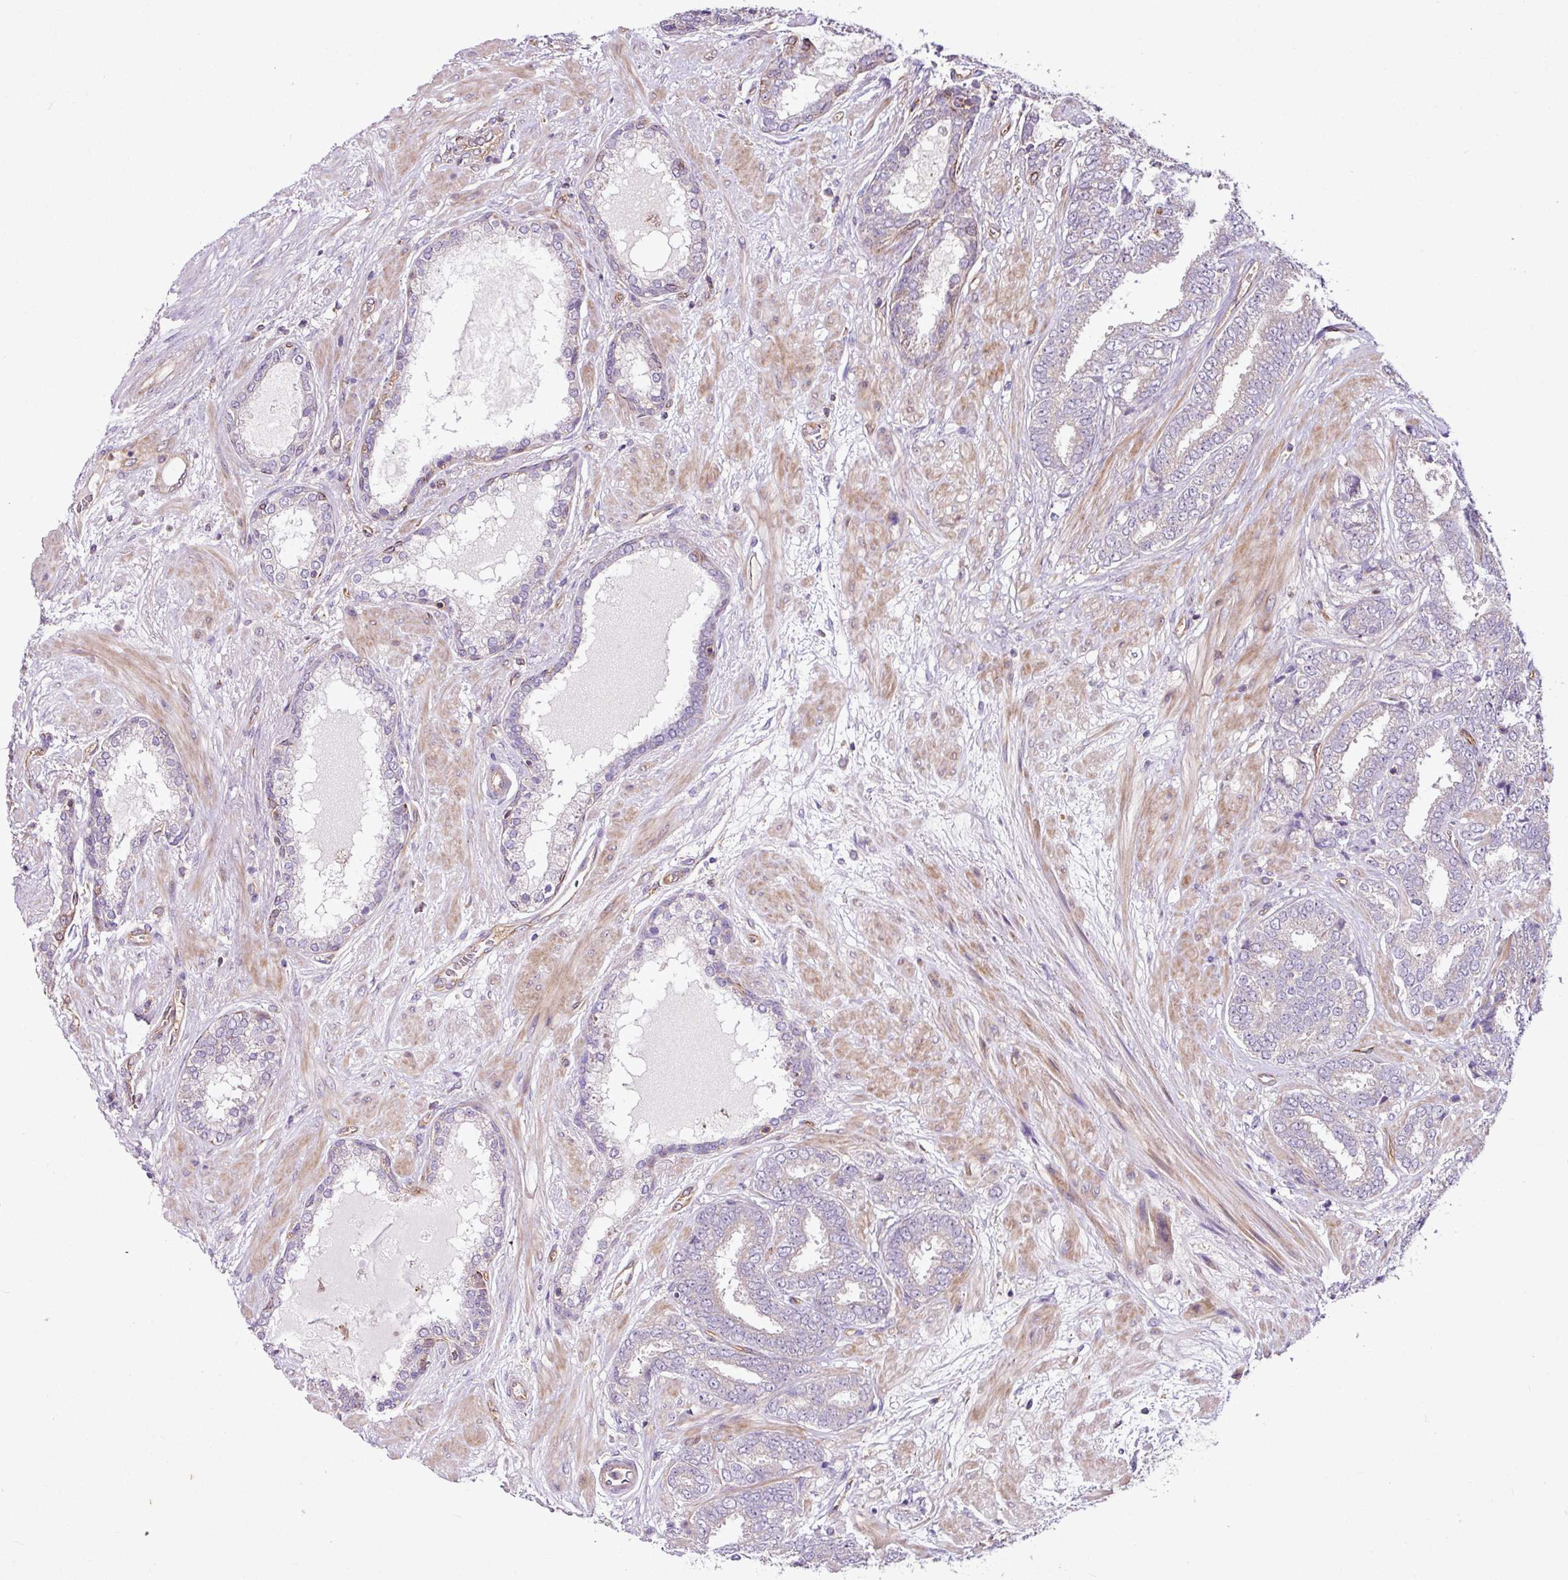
{"staining": {"intensity": "negative", "quantity": "none", "location": "none"}, "tissue": "prostate cancer", "cell_type": "Tumor cells", "image_type": "cancer", "snomed": [{"axis": "morphology", "description": "Adenocarcinoma, High grade"}, {"axis": "topography", "description": "Prostate"}], "caption": "IHC of human prostate high-grade adenocarcinoma exhibits no expression in tumor cells.", "gene": "ZNF106", "patient": {"sex": "male", "age": 72}}